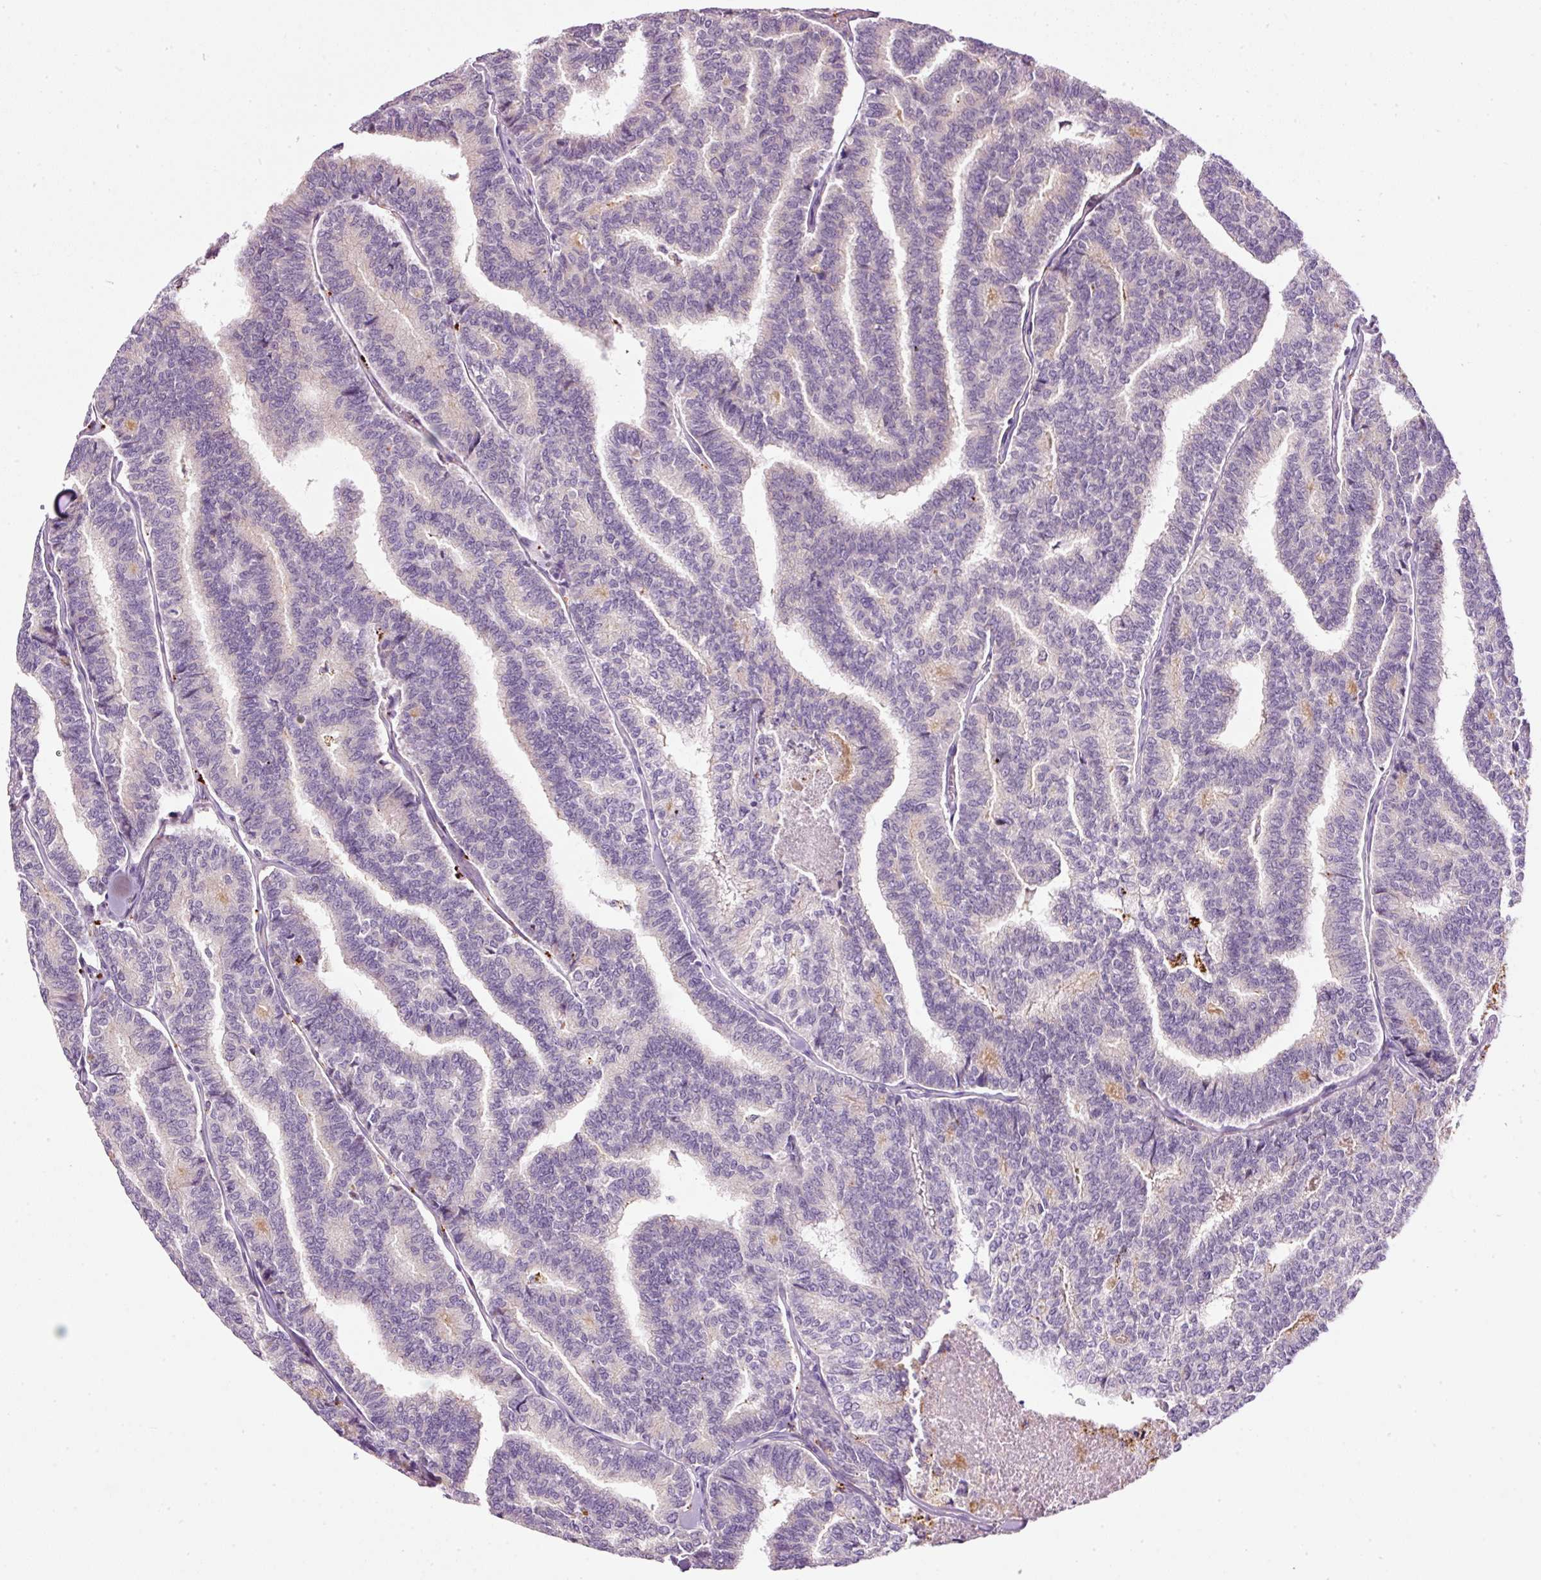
{"staining": {"intensity": "negative", "quantity": "none", "location": "none"}, "tissue": "thyroid cancer", "cell_type": "Tumor cells", "image_type": "cancer", "snomed": [{"axis": "morphology", "description": "Papillary adenocarcinoma, NOS"}, {"axis": "topography", "description": "Thyroid gland"}], "caption": "Papillary adenocarcinoma (thyroid) was stained to show a protein in brown. There is no significant staining in tumor cells.", "gene": "ZNF639", "patient": {"sex": "female", "age": 35}}